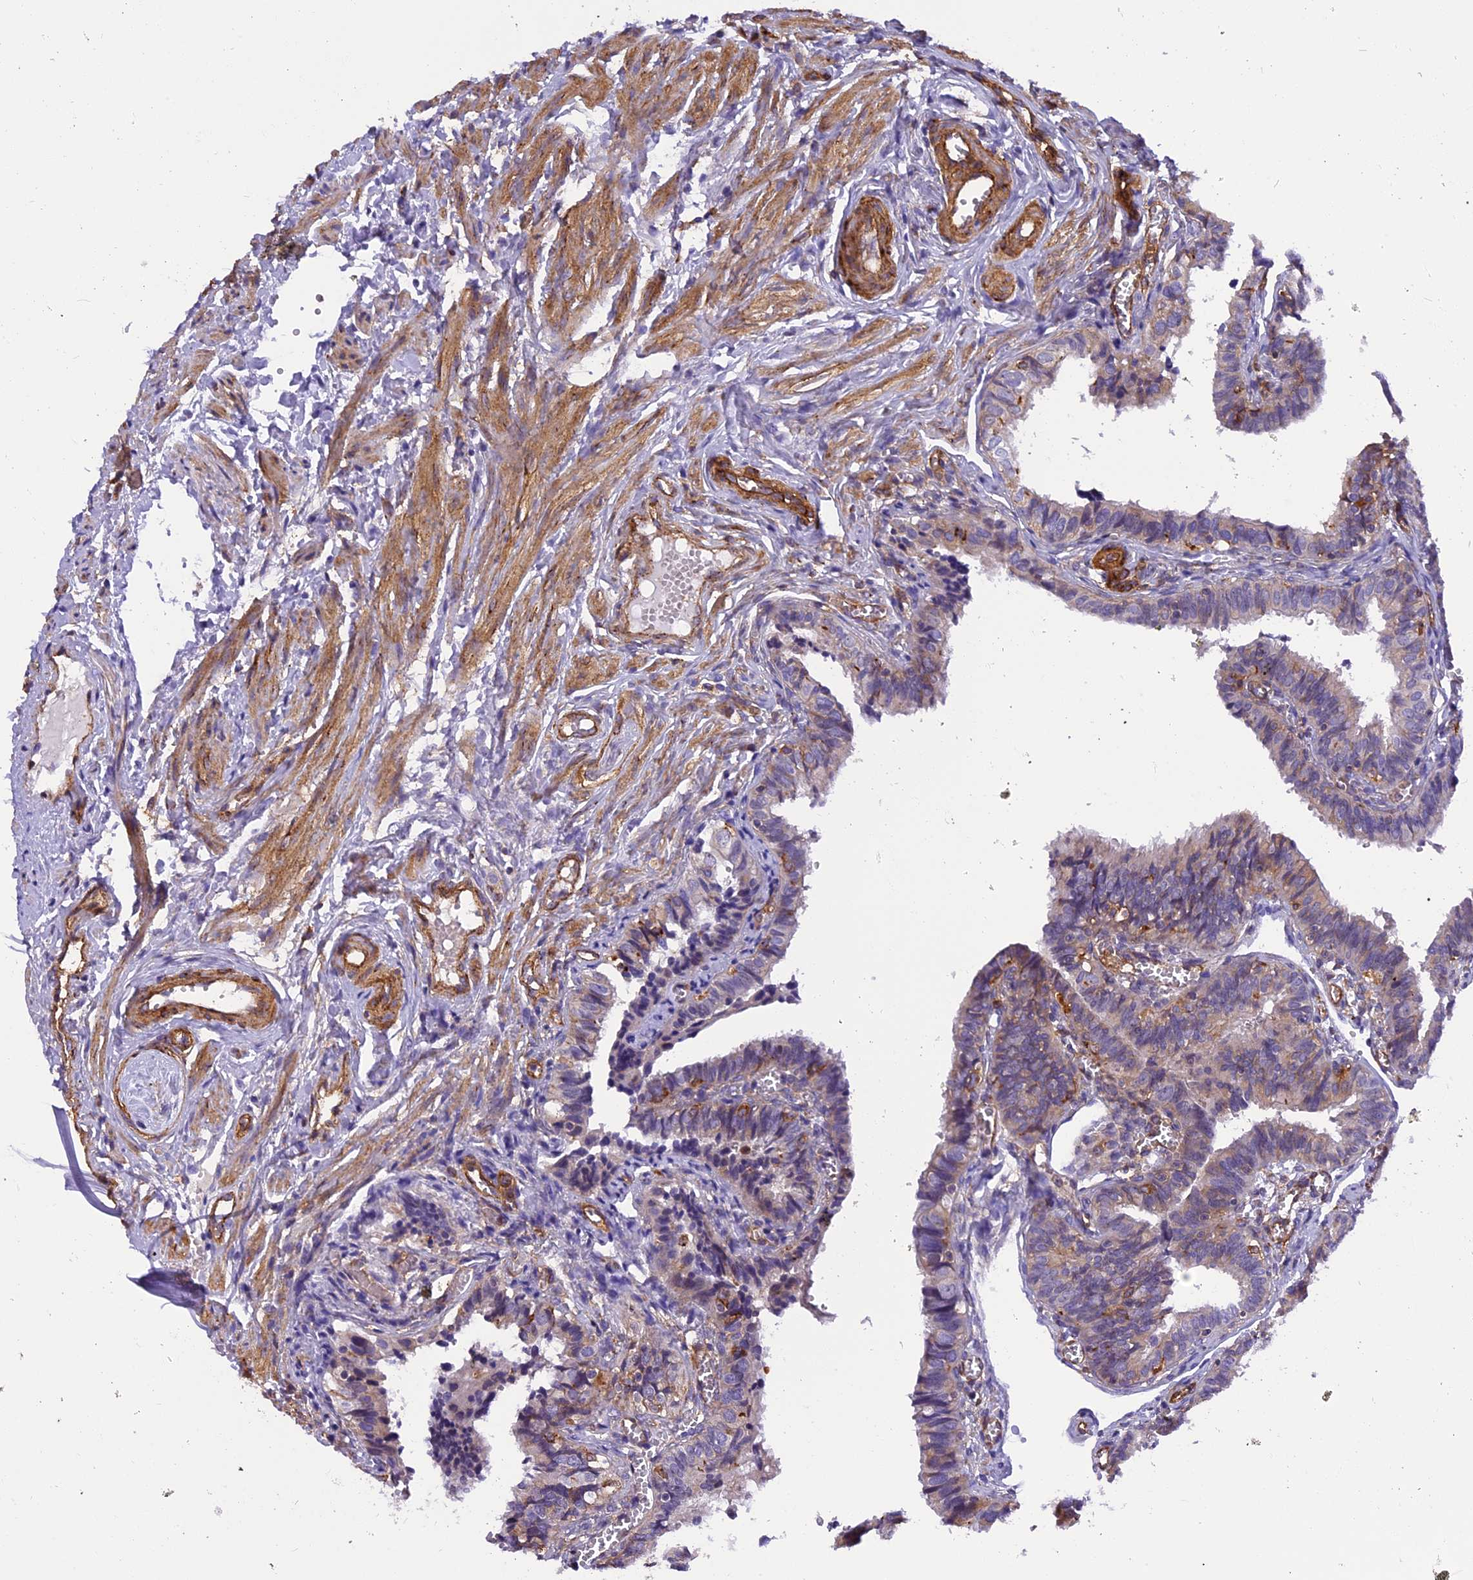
{"staining": {"intensity": "weak", "quantity": "25%-75%", "location": "cytoplasmic/membranous"}, "tissue": "fallopian tube", "cell_type": "Glandular cells", "image_type": "normal", "snomed": [{"axis": "morphology", "description": "Normal tissue, NOS"}, {"axis": "topography", "description": "Fallopian tube"}], "caption": "Immunohistochemical staining of benign fallopian tube reveals low levels of weak cytoplasmic/membranous staining in approximately 25%-75% of glandular cells. (DAB IHC, brown staining for protein, blue staining for nuclei).", "gene": "EHBP1L1", "patient": {"sex": "female", "age": 46}}